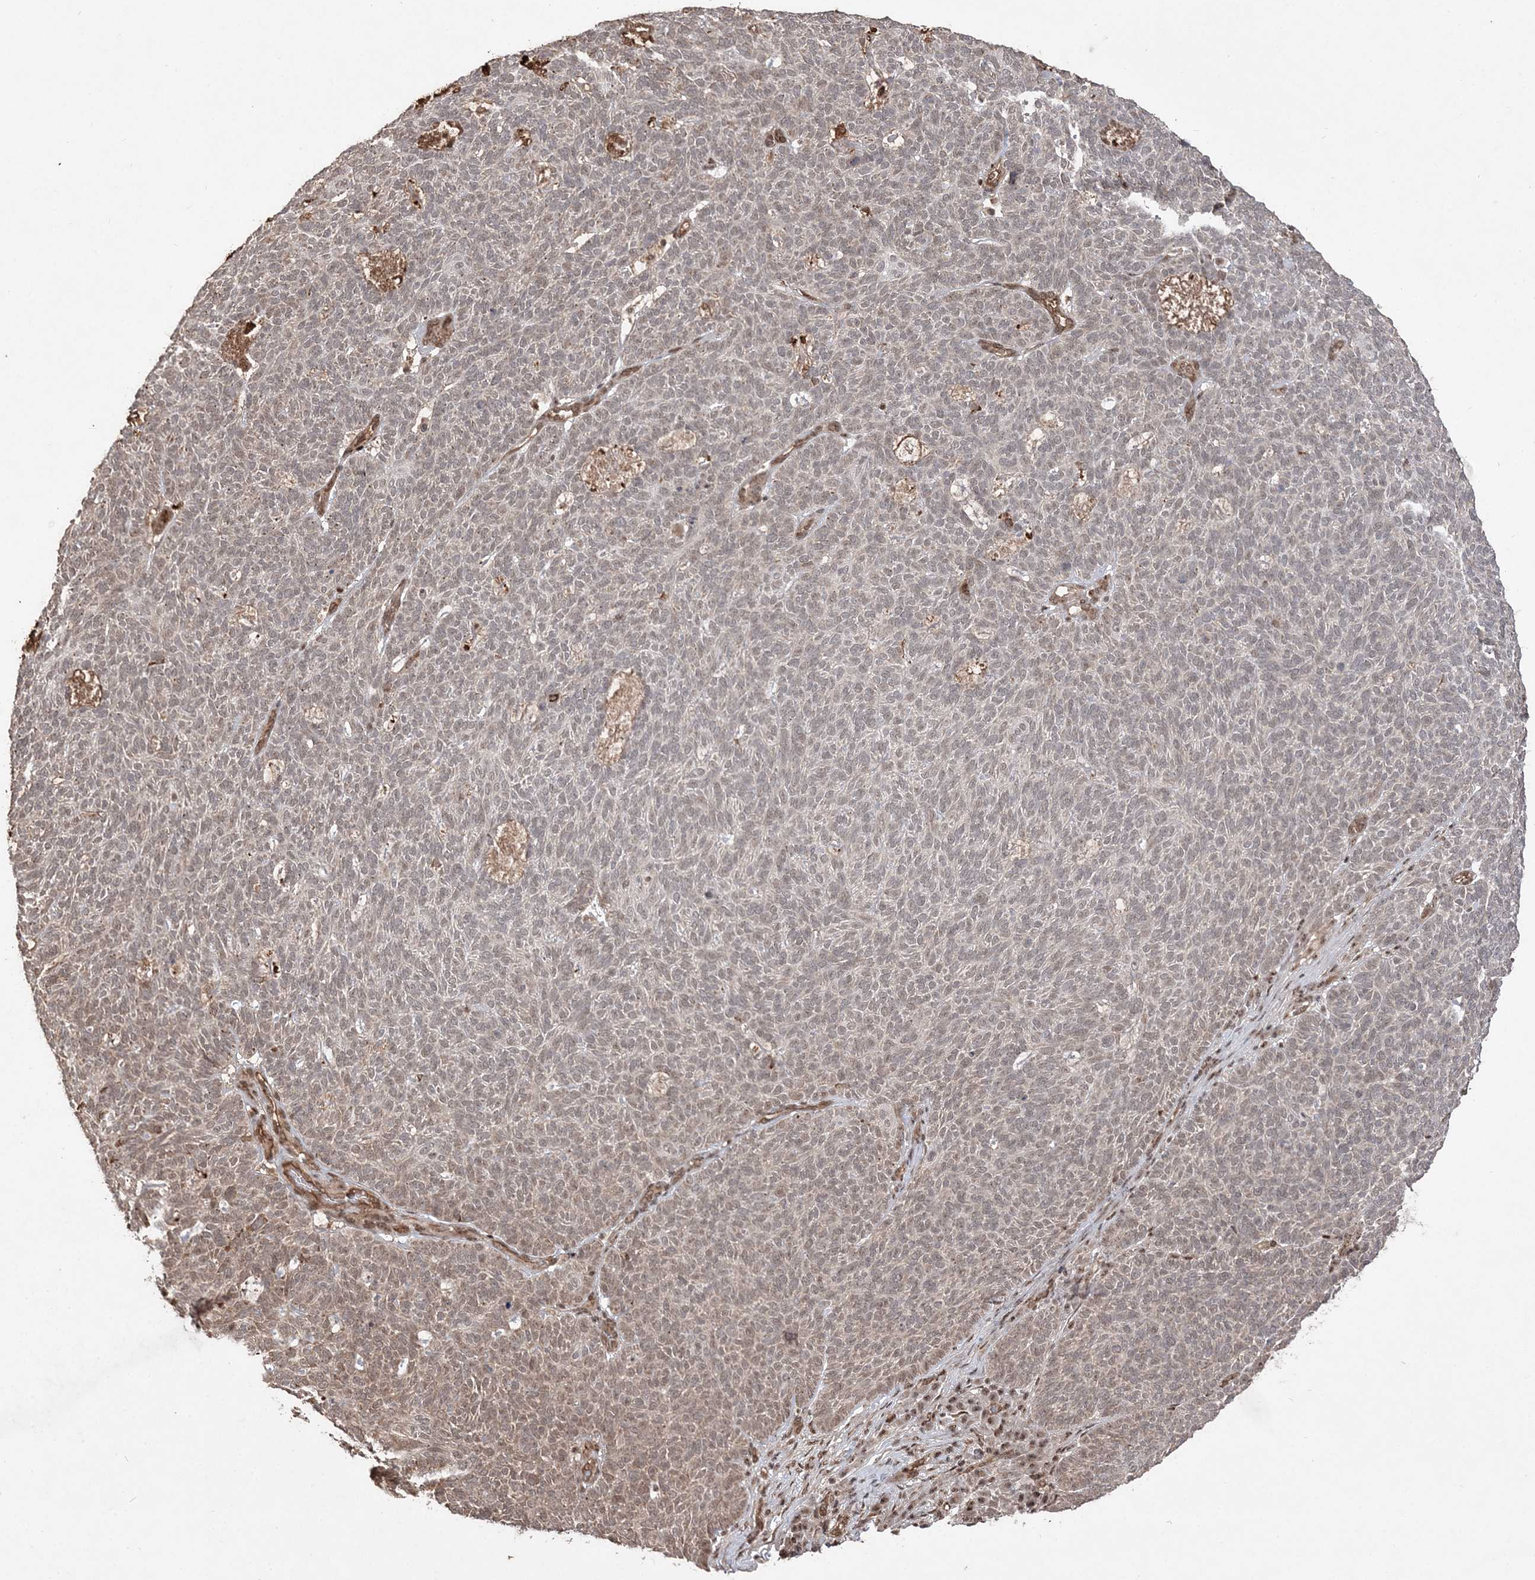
{"staining": {"intensity": "weak", "quantity": ">75%", "location": "cytoplasmic/membranous,nuclear"}, "tissue": "skin cancer", "cell_type": "Tumor cells", "image_type": "cancer", "snomed": [{"axis": "morphology", "description": "Squamous cell carcinoma, NOS"}, {"axis": "topography", "description": "Skin"}], "caption": "IHC of skin cancer demonstrates low levels of weak cytoplasmic/membranous and nuclear expression in about >75% of tumor cells.", "gene": "RBM17", "patient": {"sex": "female", "age": 90}}